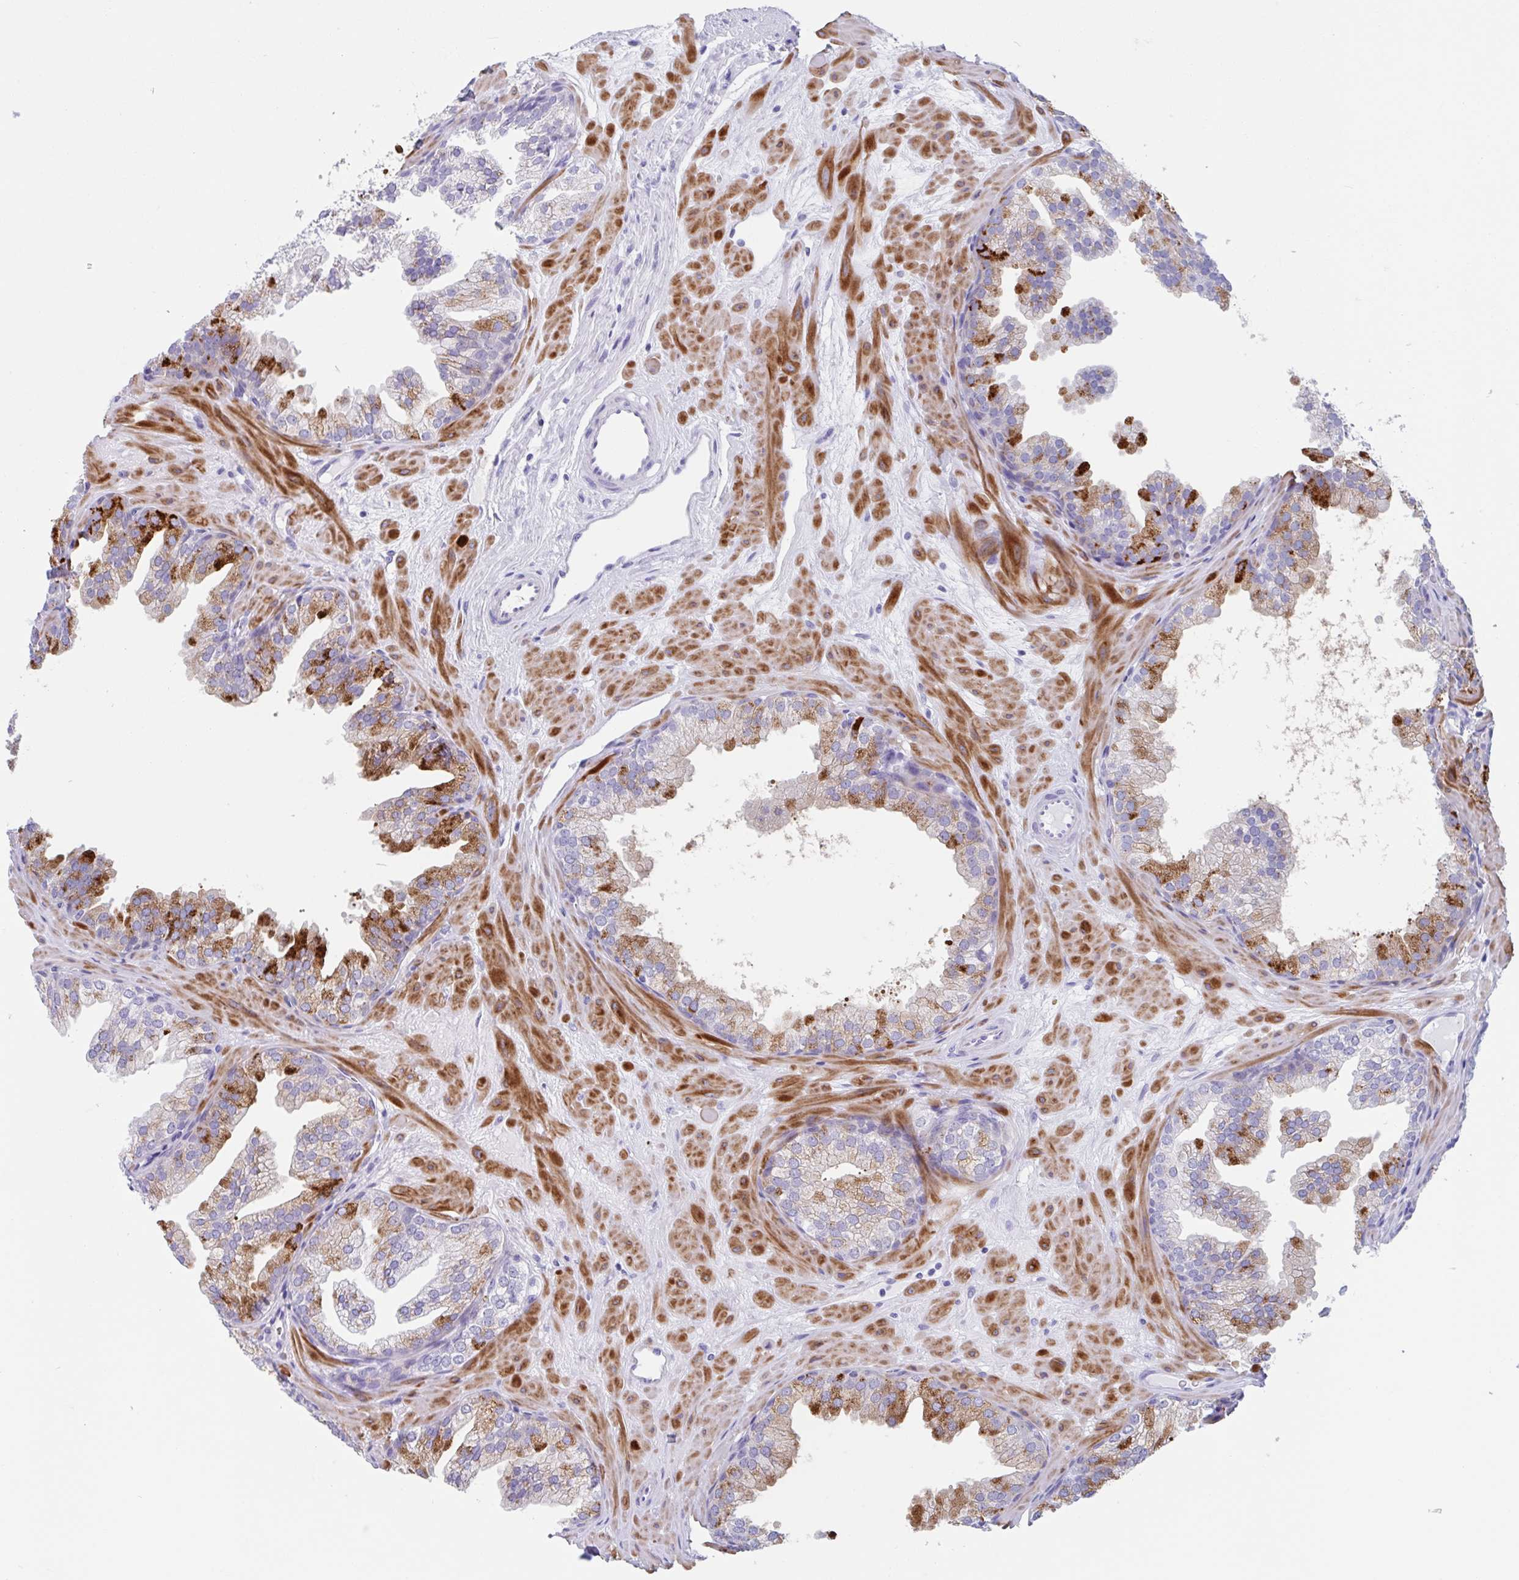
{"staining": {"intensity": "strong", "quantity": "<25%", "location": "cytoplasmic/membranous"}, "tissue": "prostate", "cell_type": "Glandular cells", "image_type": "normal", "snomed": [{"axis": "morphology", "description": "Normal tissue, NOS"}, {"axis": "topography", "description": "Prostate"}], "caption": "Protein staining by immunohistochemistry shows strong cytoplasmic/membranous expression in approximately <25% of glandular cells in benign prostate.", "gene": "CPTP", "patient": {"sex": "male", "age": 37}}